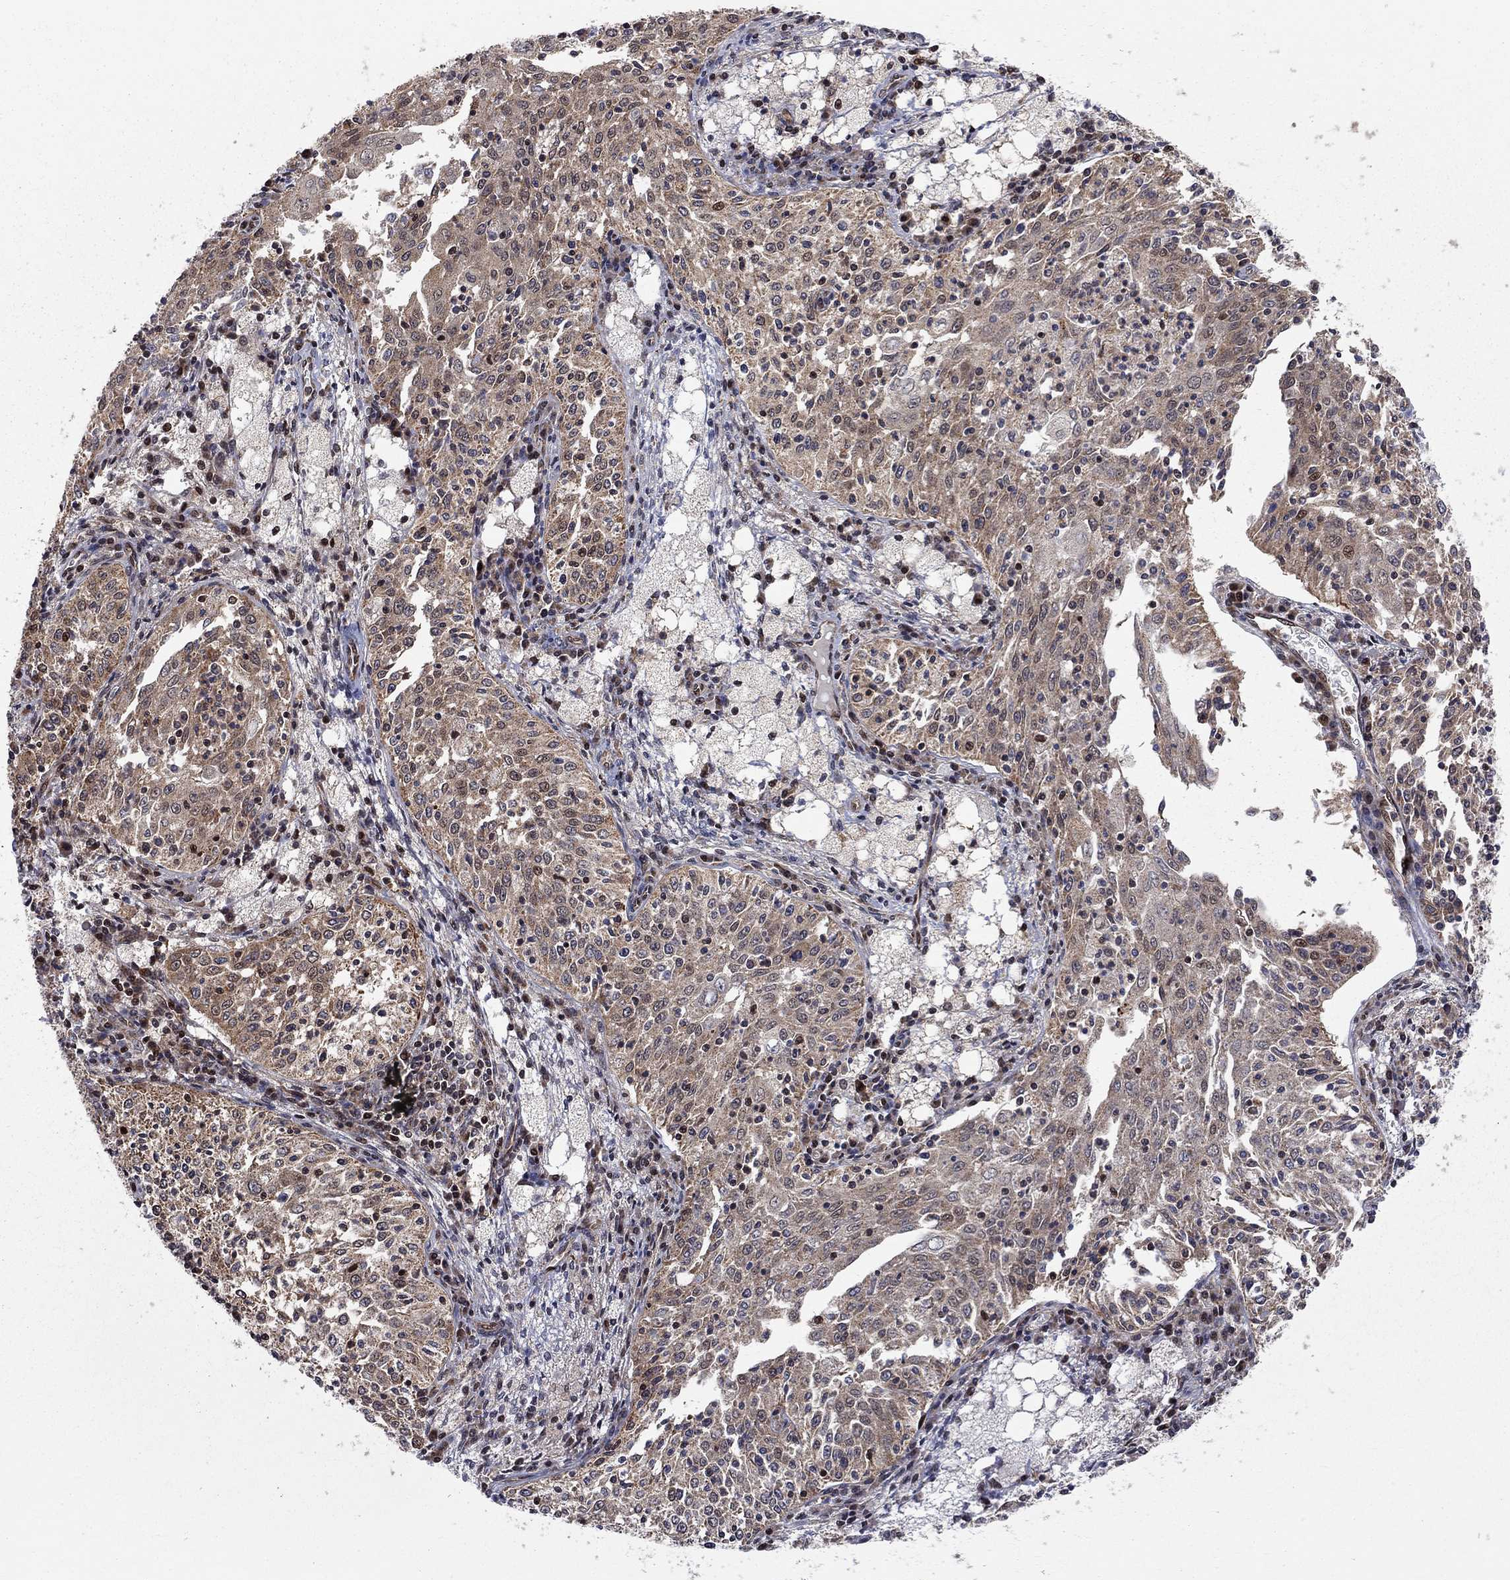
{"staining": {"intensity": "moderate", "quantity": "25%-75%", "location": "cytoplasmic/membranous"}, "tissue": "cervical cancer", "cell_type": "Tumor cells", "image_type": "cancer", "snomed": [{"axis": "morphology", "description": "Squamous cell carcinoma, NOS"}, {"axis": "topography", "description": "Cervix"}], "caption": "Tumor cells show moderate cytoplasmic/membranous positivity in approximately 25%-75% of cells in cervical cancer. Nuclei are stained in blue.", "gene": "ELOB", "patient": {"sex": "female", "age": 41}}